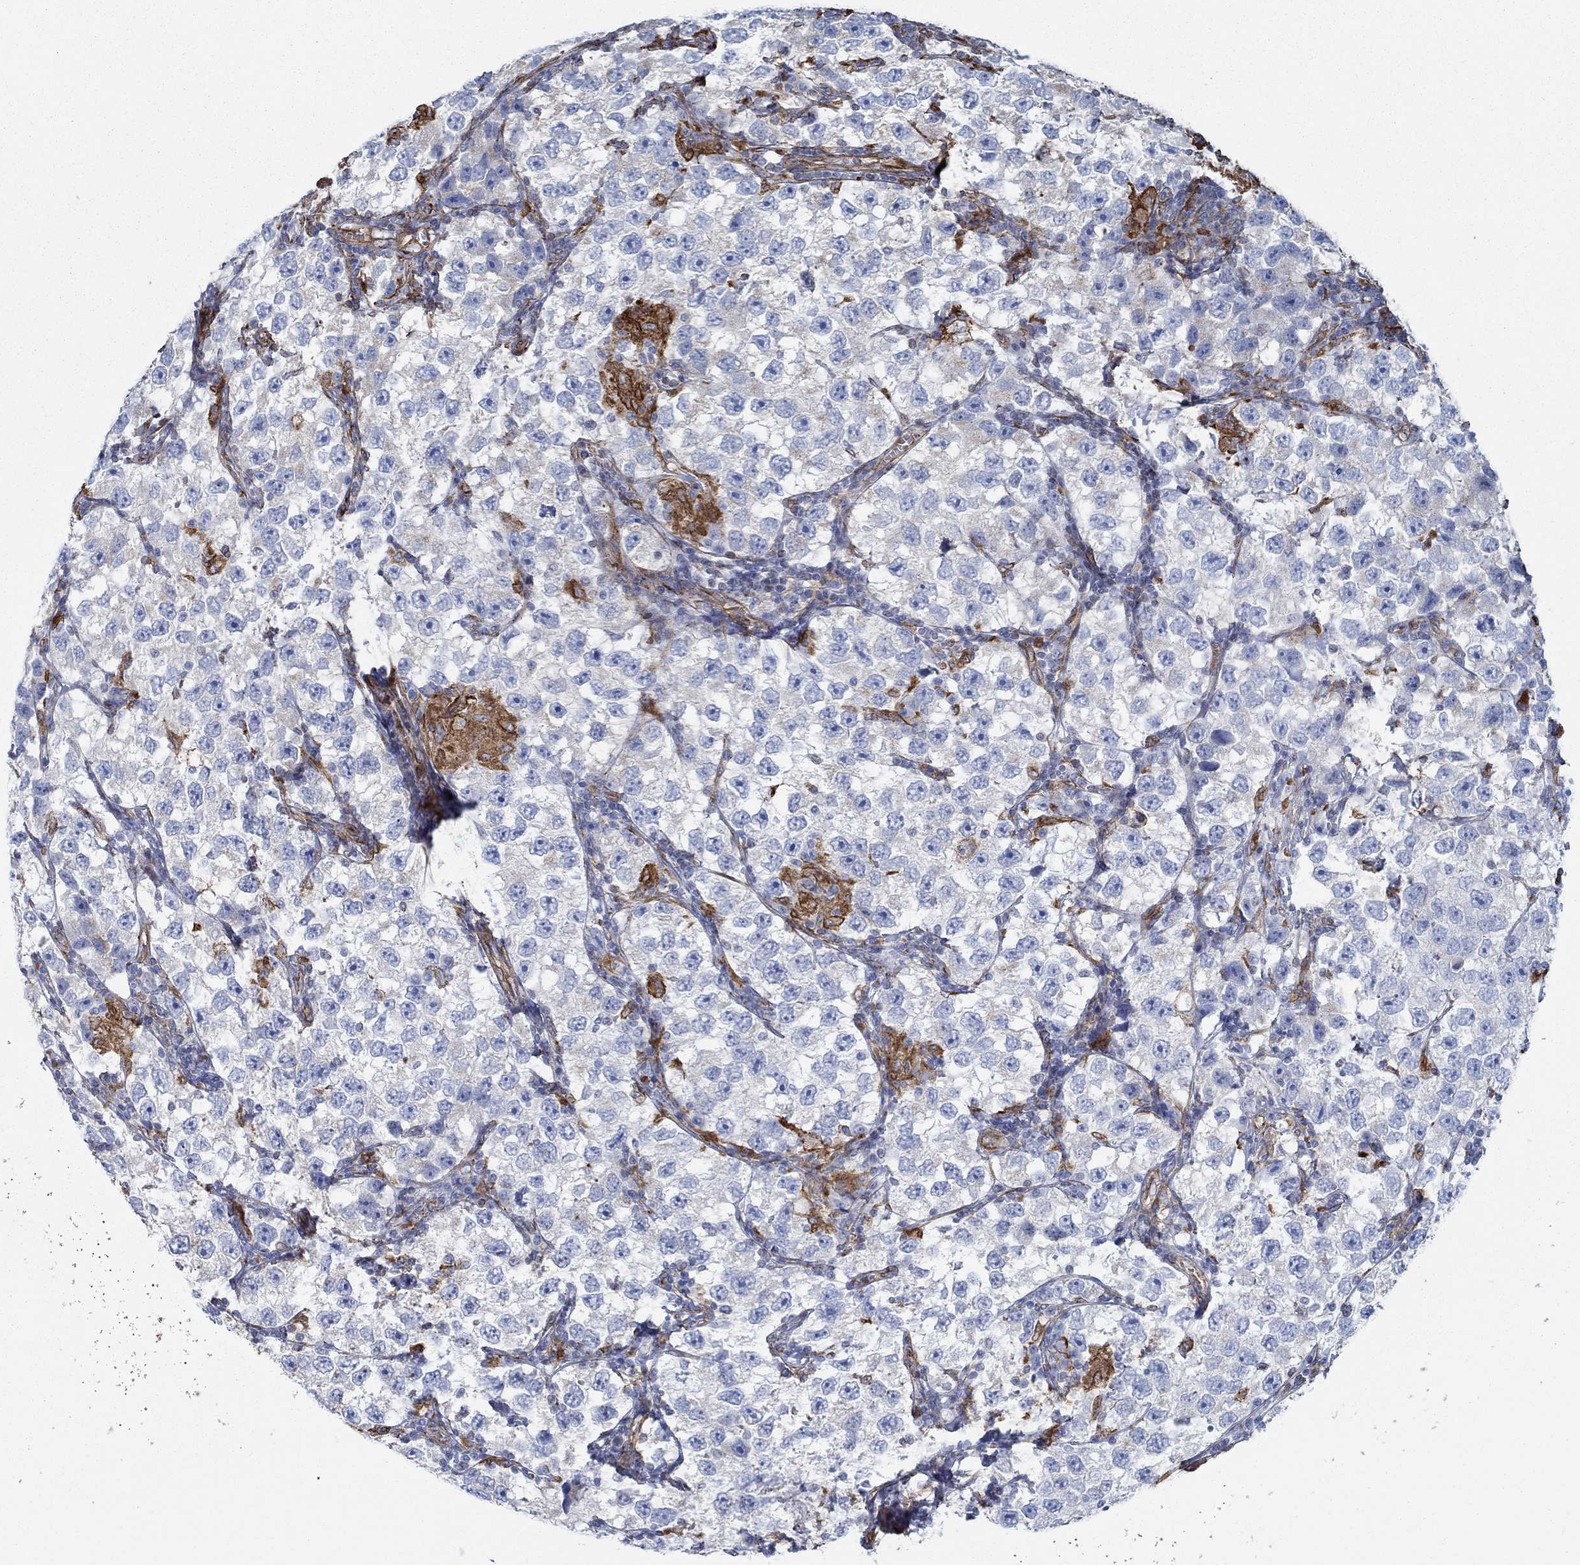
{"staining": {"intensity": "negative", "quantity": "none", "location": "none"}, "tissue": "testis cancer", "cell_type": "Tumor cells", "image_type": "cancer", "snomed": [{"axis": "morphology", "description": "Seminoma, NOS"}, {"axis": "topography", "description": "Testis"}], "caption": "Histopathology image shows no protein positivity in tumor cells of testis cancer tissue.", "gene": "STC2", "patient": {"sex": "male", "age": 26}}